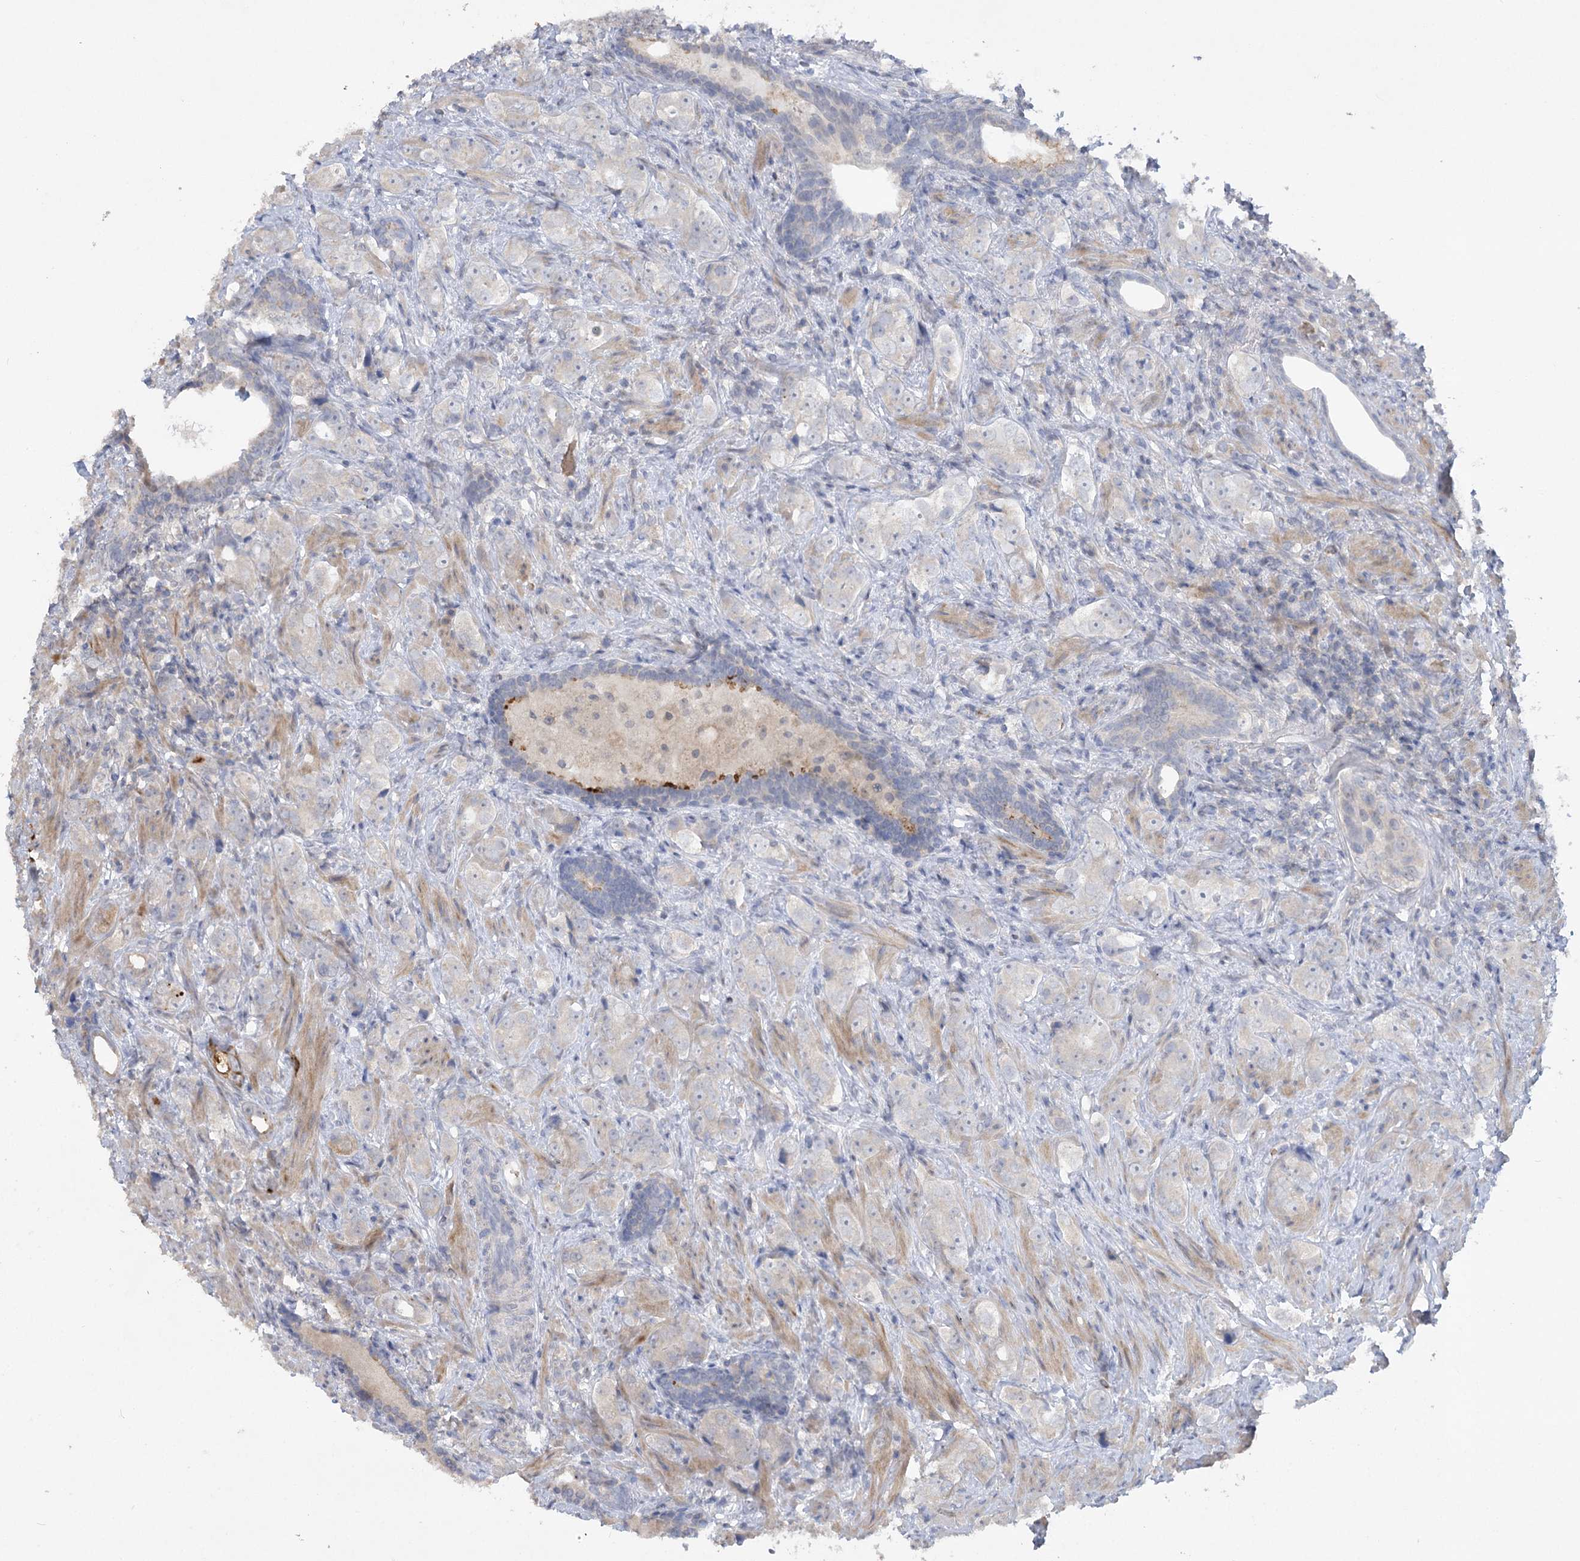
{"staining": {"intensity": "negative", "quantity": "none", "location": "none"}, "tissue": "prostate cancer", "cell_type": "Tumor cells", "image_type": "cancer", "snomed": [{"axis": "morphology", "description": "Adenocarcinoma, High grade"}, {"axis": "topography", "description": "Prostate"}], "caption": "Immunohistochemistry (IHC) of human high-grade adenocarcinoma (prostate) demonstrates no expression in tumor cells.", "gene": "TRAF3IP1", "patient": {"sex": "male", "age": 63}}